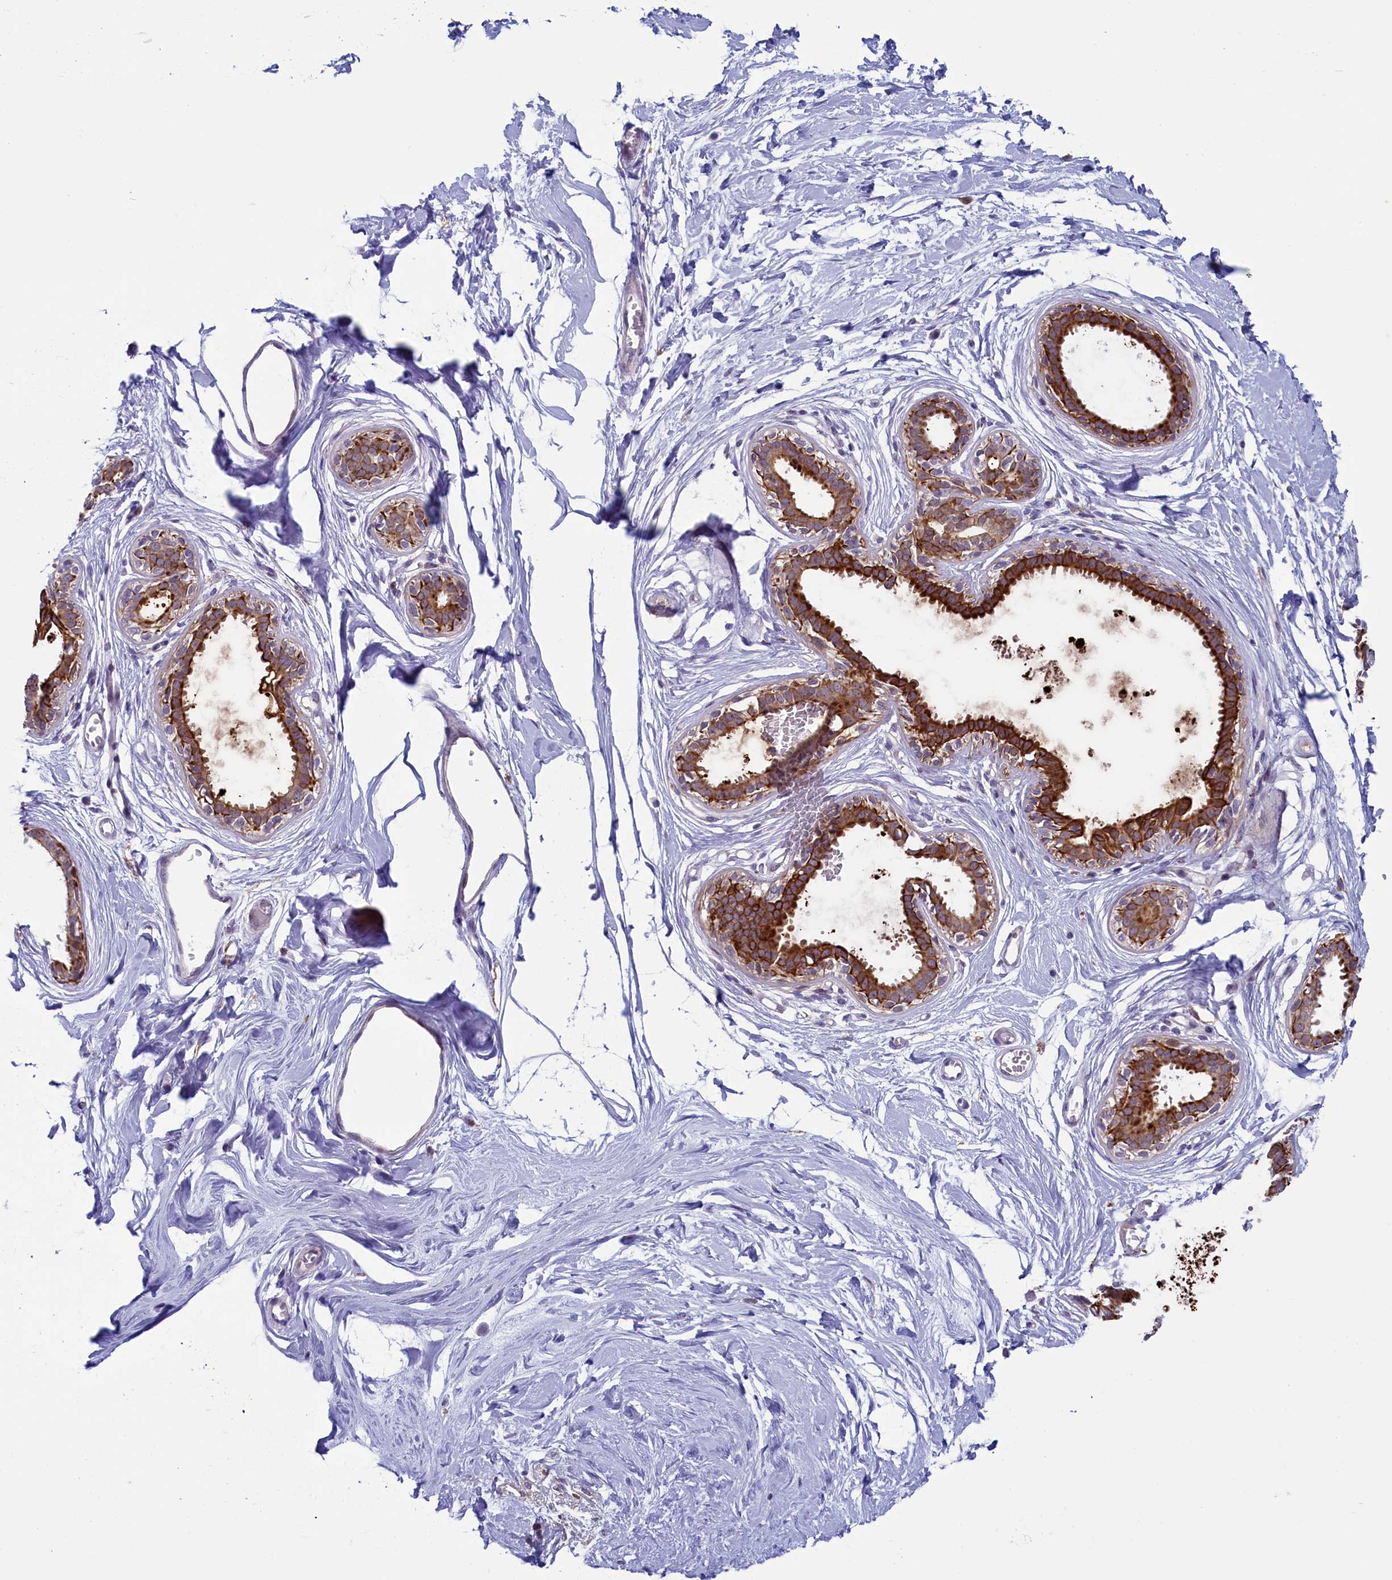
{"staining": {"intensity": "negative", "quantity": "none", "location": "none"}, "tissue": "breast", "cell_type": "Adipocytes", "image_type": "normal", "snomed": [{"axis": "morphology", "description": "Normal tissue, NOS"}, {"axis": "topography", "description": "Breast"}], "caption": "Immunohistochemical staining of unremarkable breast demonstrates no significant staining in adipocytes. The staining was performed using DAB to visualize the protein expression in brown, while the nuclei were stained in blue with hematoxylin (Magnification: 20x).", "gene": "ANKRD39", "patient": {"sex": "female", "age": 45}}